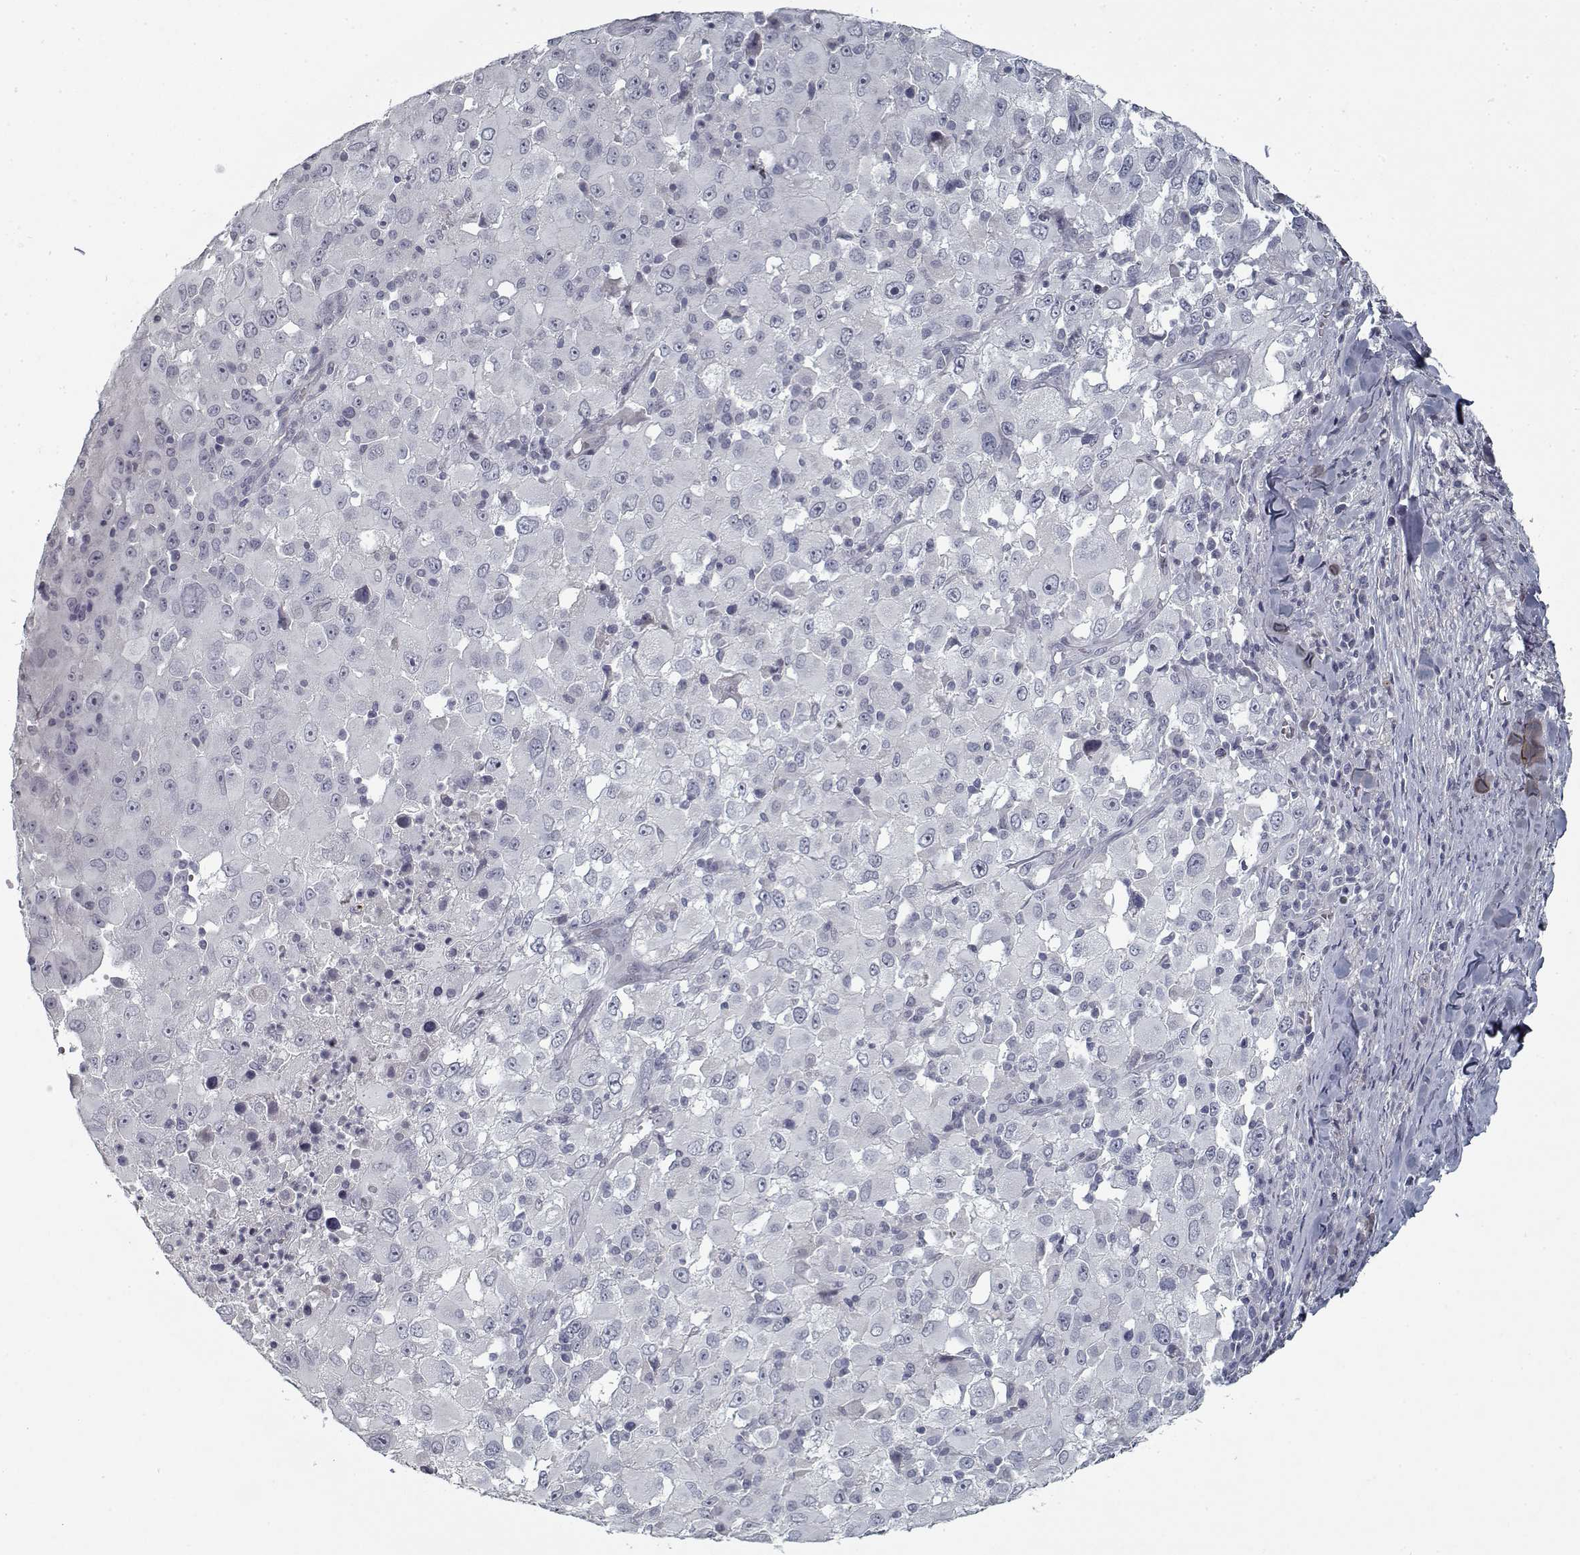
{"staining": {"intensity": "negative", "quantity": "none", "location": "none"}, "tissue": "melanoma", "cell_type": "Tumor cells", "image_type": "cancer", "snomed": [{"axis": "morphology", "description": "Malignant melanoma, Metastatic site"}, {"axis": "topography", "description": "Soft tissue"}], "caption": "IHC micrograph of malignant melanoma (metastatic site) stained for a protein (brown), which demonstrates no expression in tumor cells.", "gene": "GAD2", "patient": {"sex": "male", "age": 50}}